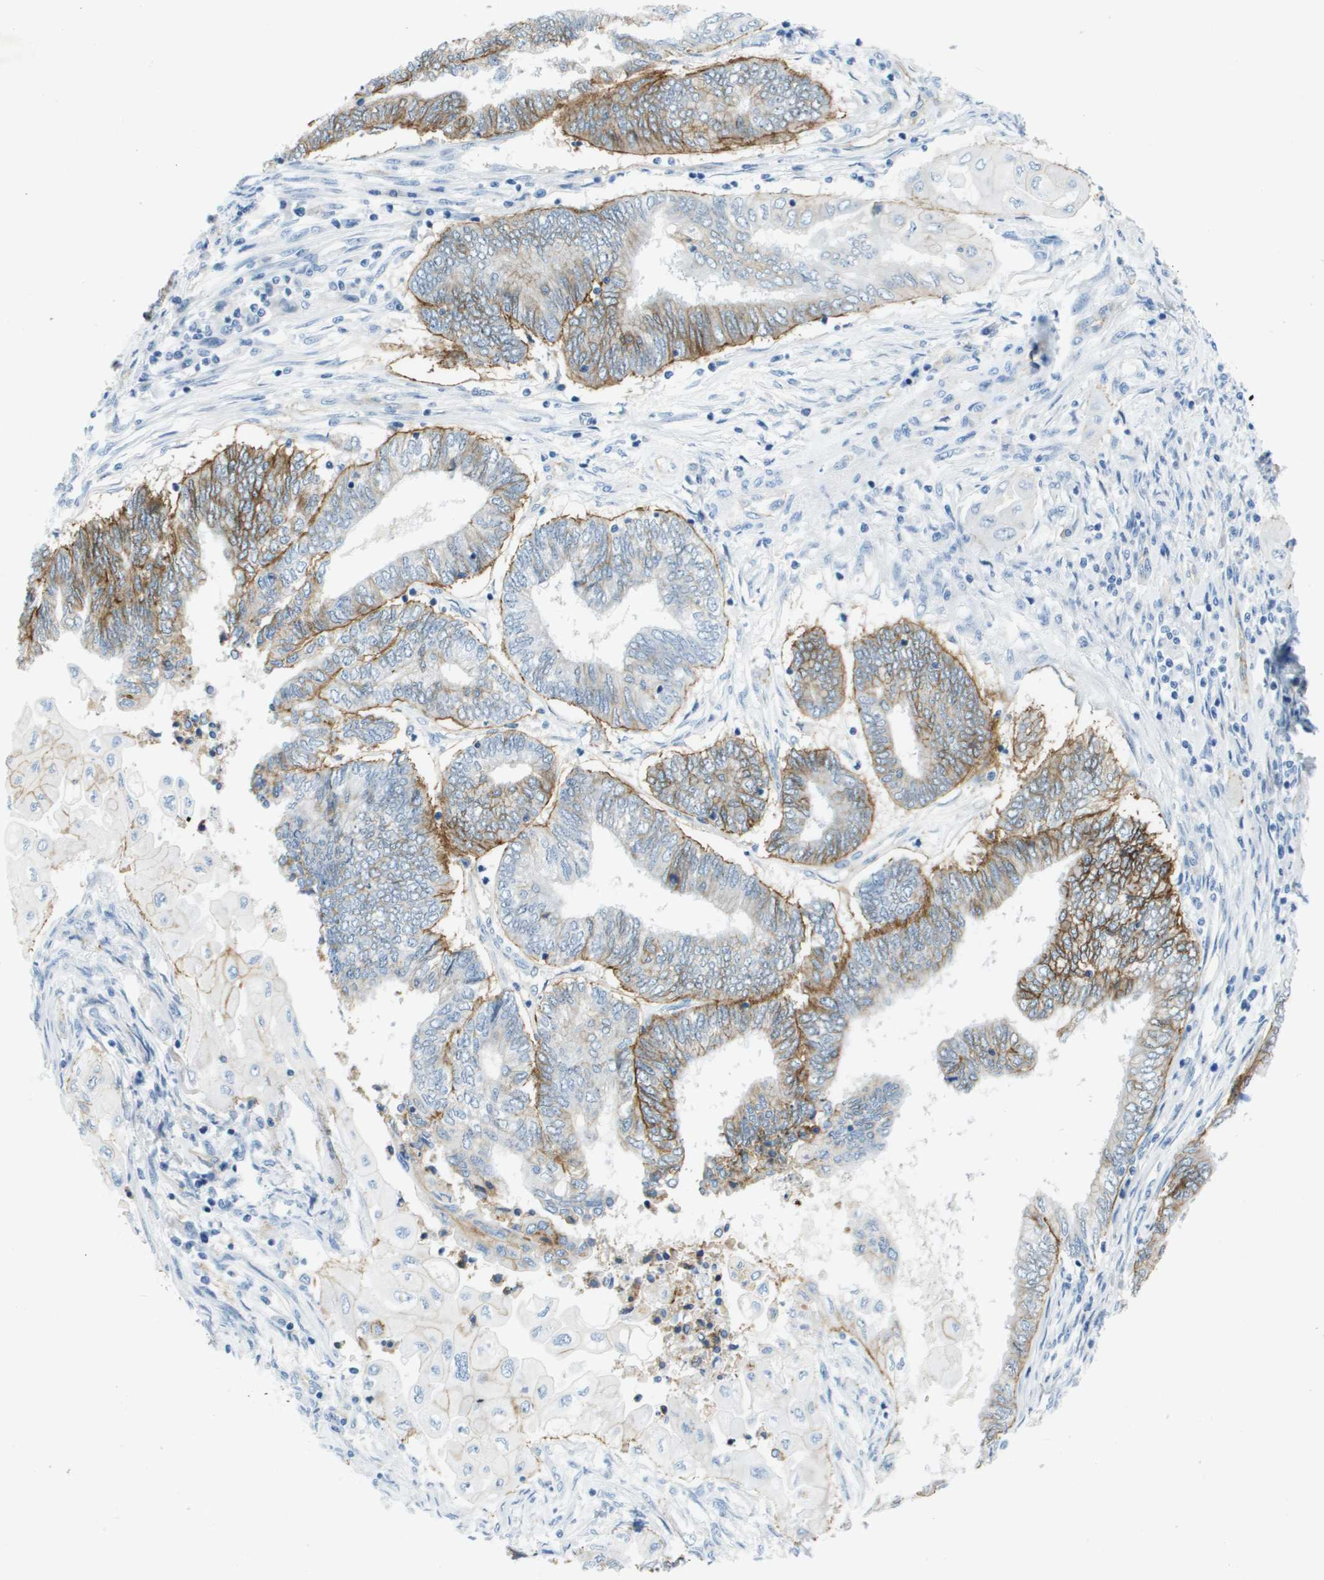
{"staining": {"intensity": "moderate", "quantity": ">75%", "location": "cytoplasmic/membranous"}, "tissue": "endometrial cancer", "cell_type": "Tumor cells", "image_type": "cancer", "snomed": [{"axis": "morphology", "description": "Adenocarcinoma, NOS"}, {"axis": "topography", "description": "Uterus"}, {"axis": "topography", "description": "Endometrium"}], "caption": "Tumor cells show medium levels of moderate cytoplasmic/membranous positivity in approximately >75% of cells in endometrial cancer.", "gene": "ITGA6", "patient": {"sex": "female", "age": 70}}